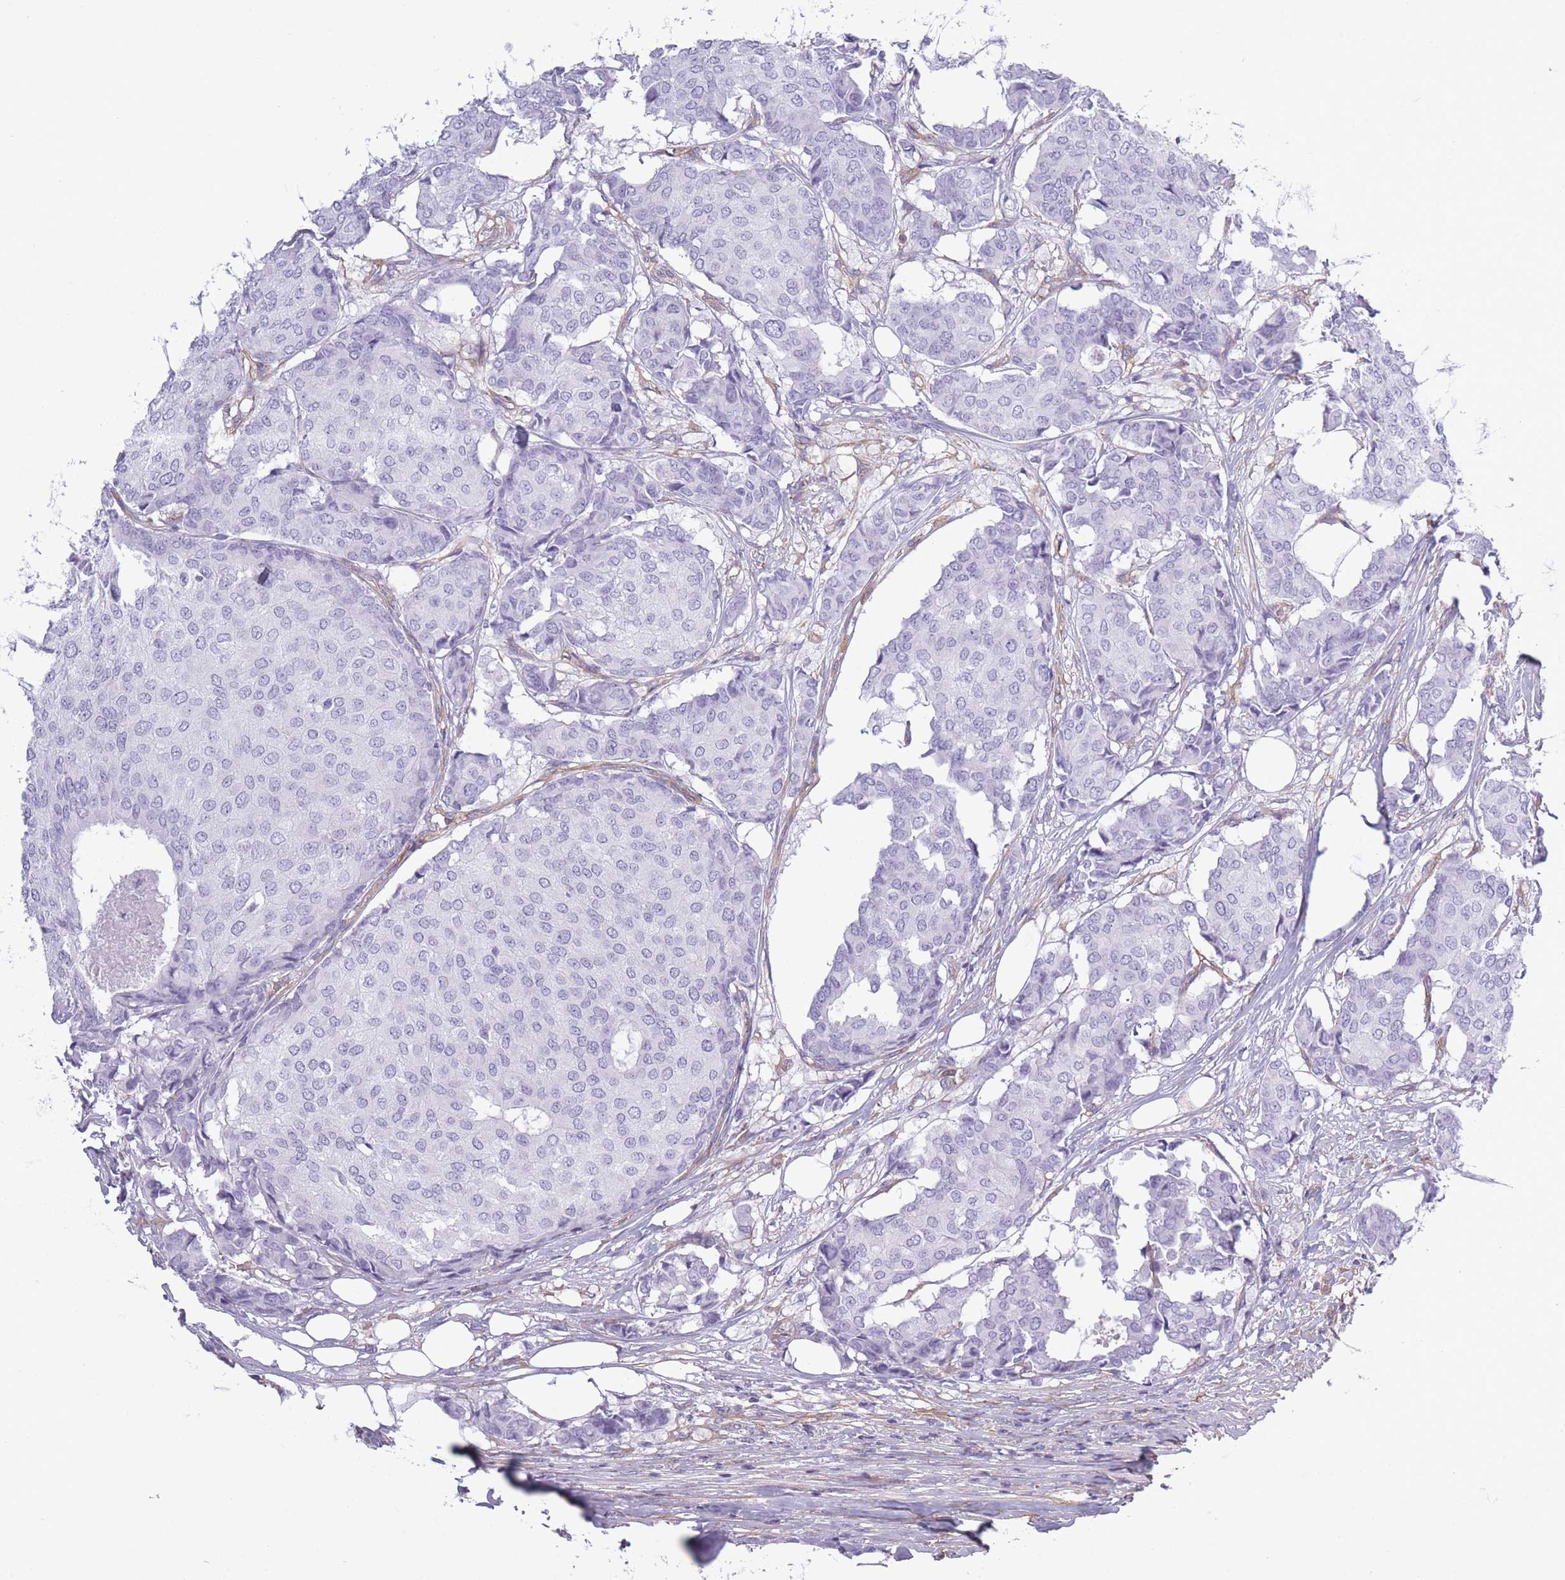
{"staining": {"intensity": "negative", "quantity": "none", "location": "none"}, "tissue": "breast cancer", "cell_type": "Tumor cells", "image_type": "cancer", "snomed": [{"axis": "morphology", "description": "Duct carcinoma"}, {"axis": "topography", "description": "Breast"}], "caption": "Breast cancer was stained to show a protein in brown. There is no significant staining in tumor cells.", "gene": "ADD1", "patient": {"sex": "female", "age": 75}}